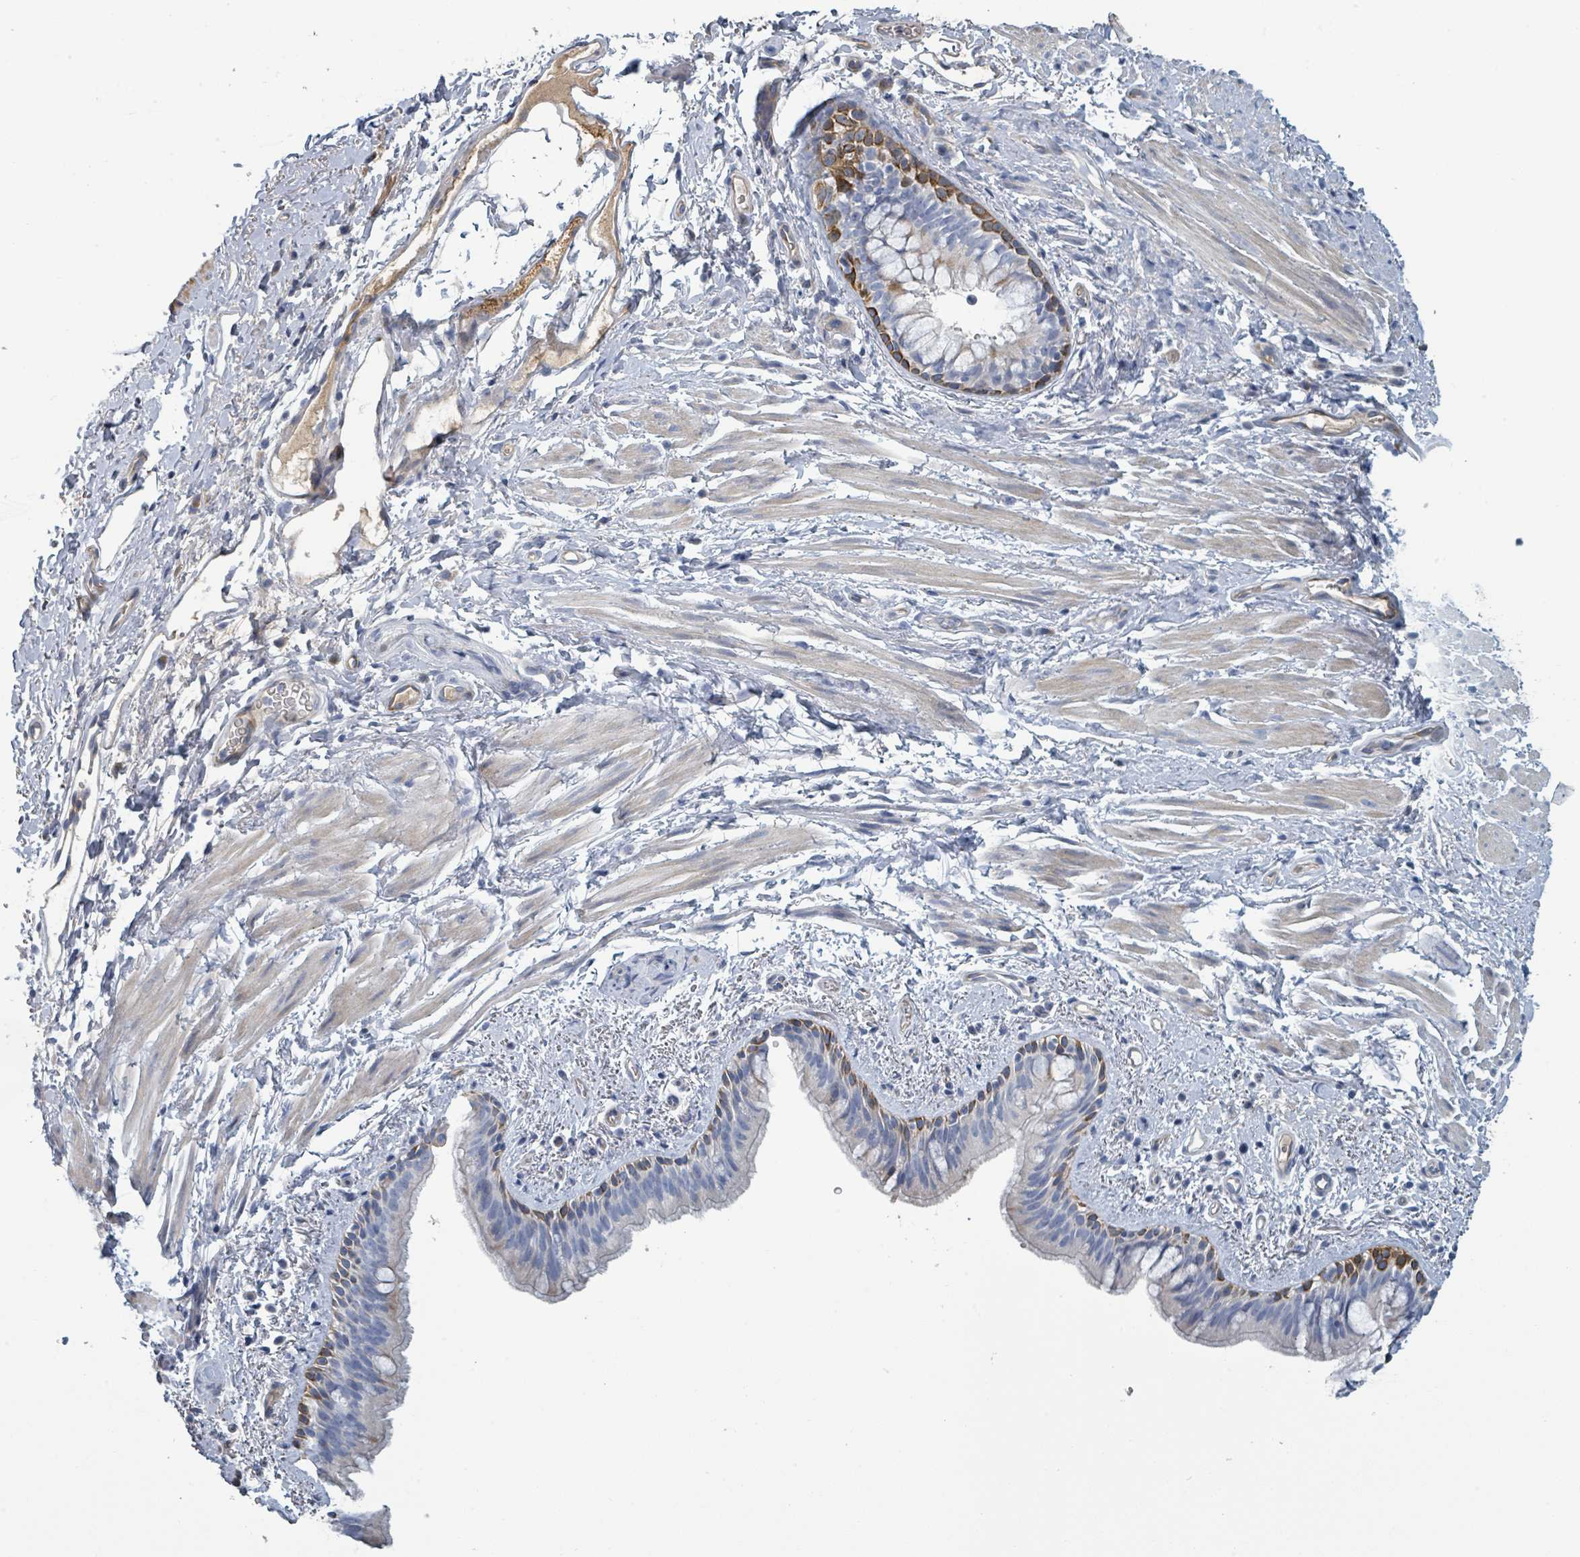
{"staining": {"intensity": "strong", "quantity": "25%-75%", "location": "cytoplasmic/membranous"}, "tissue": "bronchus", "cell_type": "Respiratory epithelial cells", "image_type": "normal", "snomed": [{"axis": "morphology", "description": "Normal tissue, NOS"}, {"axis": "morphology", "description": "Squamous cell carcinoma, NOS"}, {"axis": "topography", "description": "Bronchus"}, {"axis": "topography", "description": "Lung"}], "caption": "Immunohistochemical staining of unremarkable bronchus displays strong cytoplasmic/membranous protein staining in approximately 25%-75% of respiratory epithelial cells.", "gene": "RAB33B", "patient": {"sex": "female", "age": 70}}